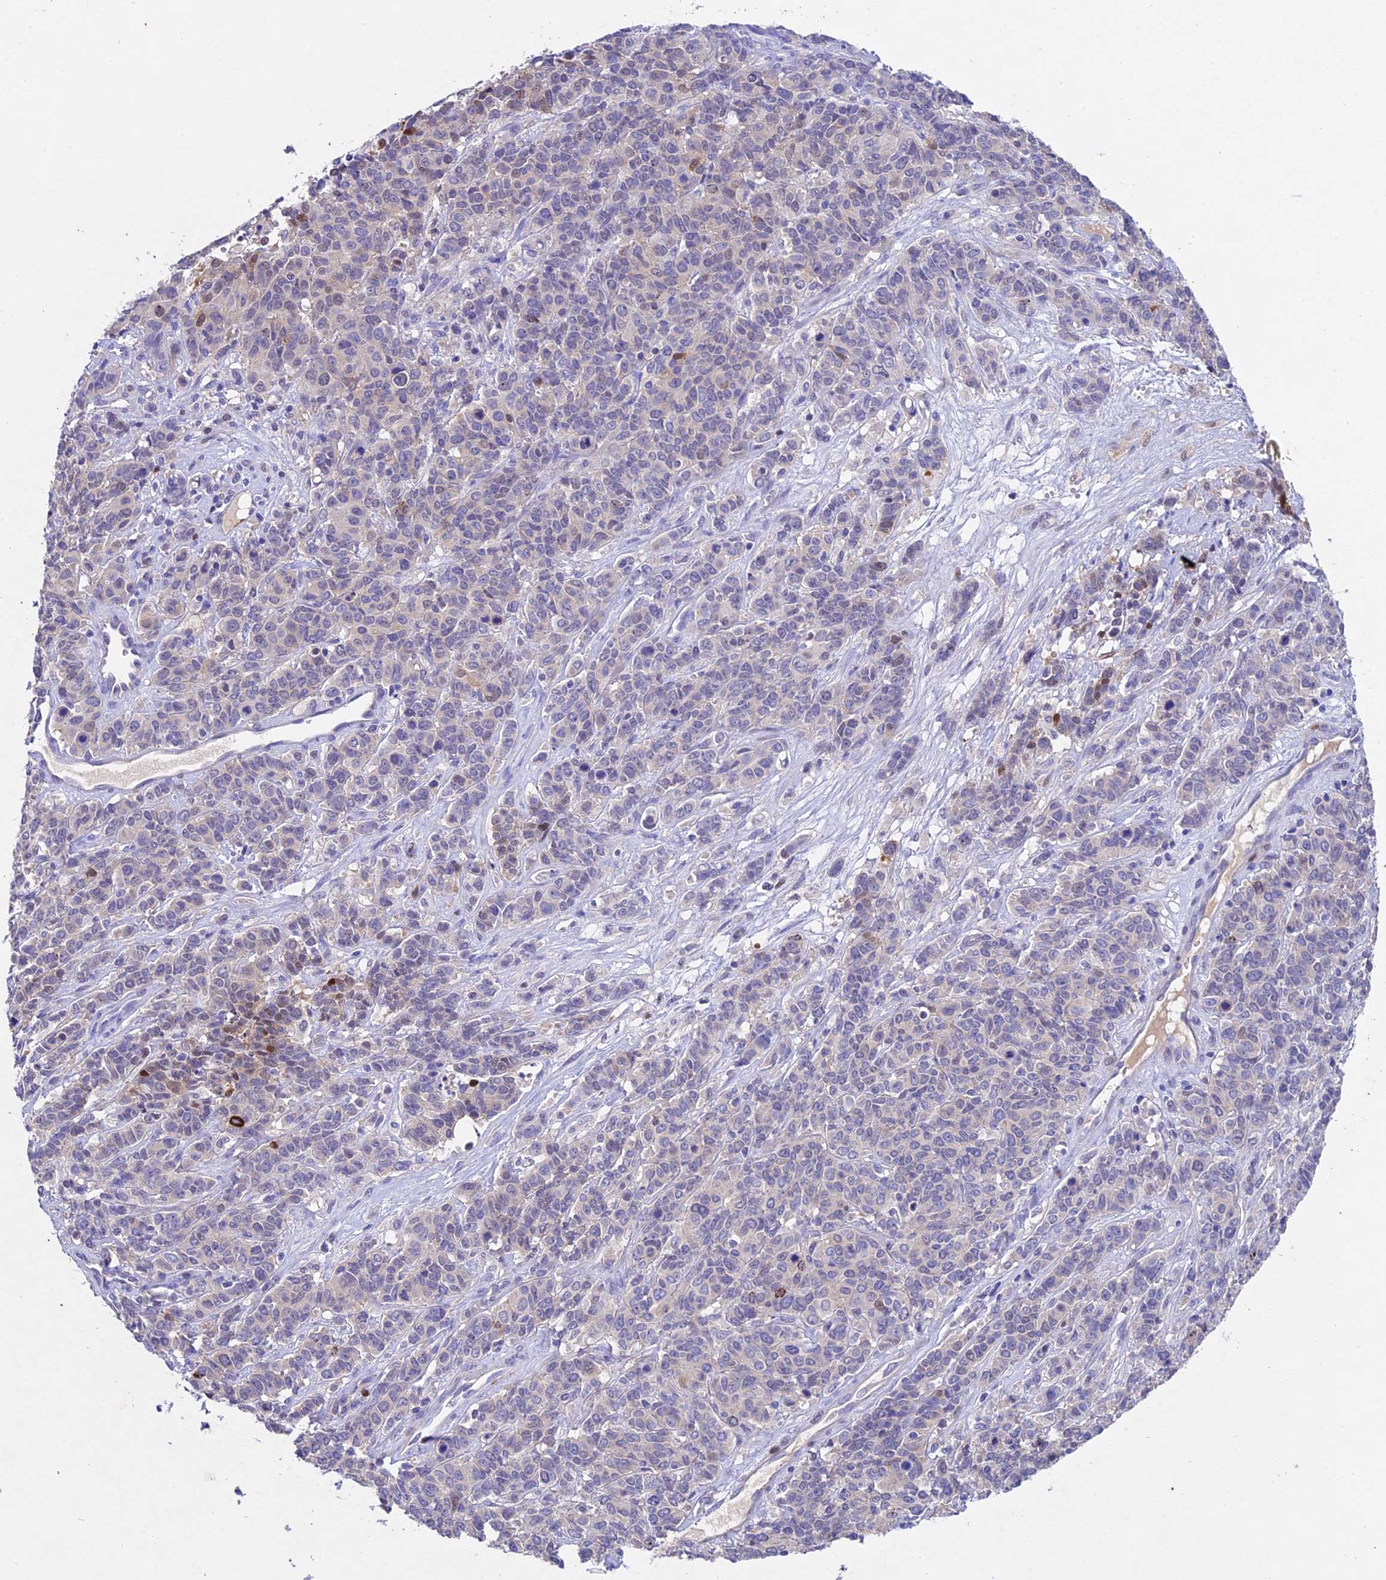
{"staining": {"intensity": "negative", "quantity": "none", "location": "none"}, "tissue": "cervical cancer", "cell_type": "Tumor cells", "image_type": "cancer", "snomed": [{"axis": "morphology", "description": "Squamous cell carcinoma, NOS"}, {"axis": "topography", "description": "Cervix"}], "caption": "High power microscopy image of an immunohistochemistry (IHC) histopathology image of squamous cell carcinoma (cervical), revealing no significant staining in tumor cells.", "gene": "TGDS", "patient": {"sex": "female", "age": 60}}